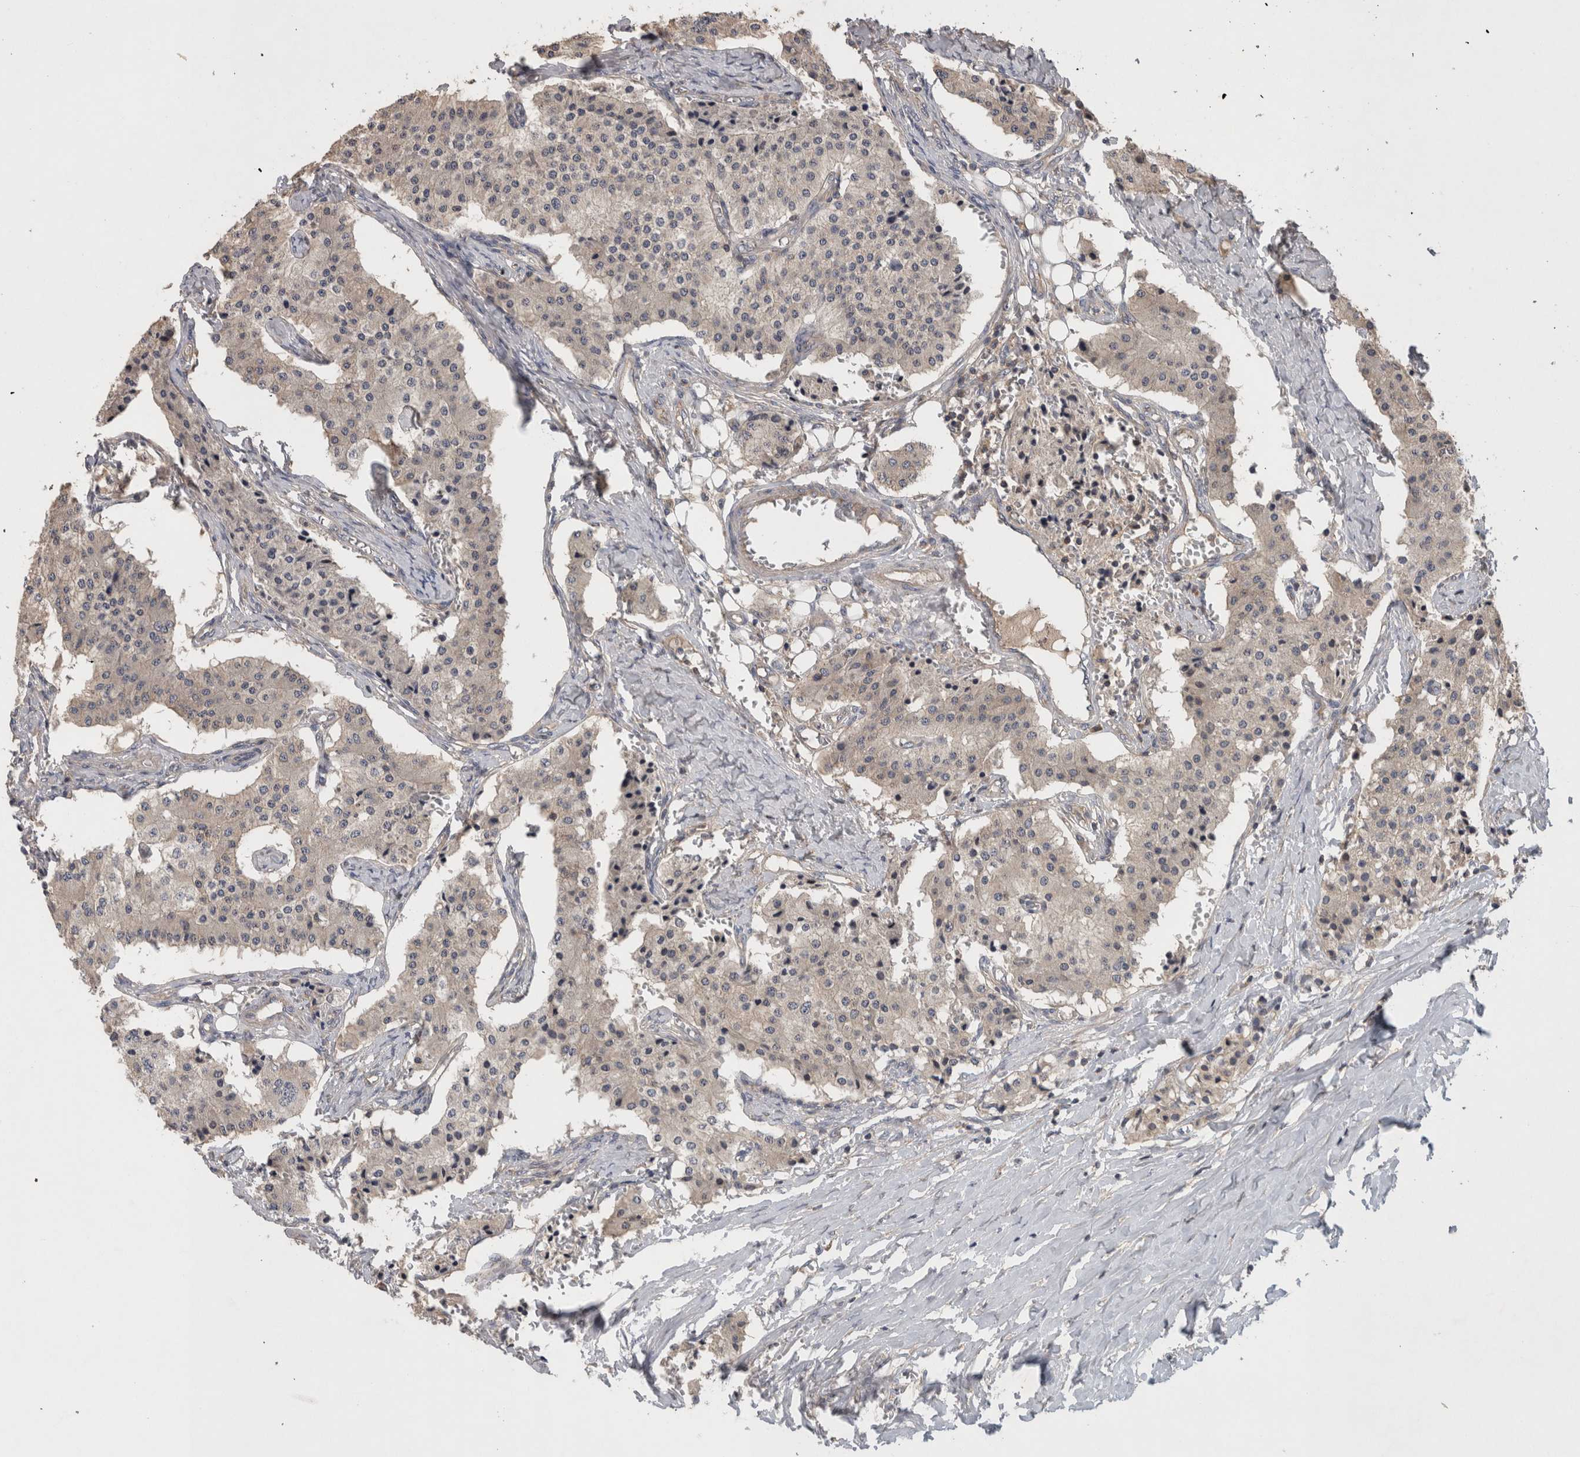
{"staining": {"intensity": "negative", "quantity": "none", "location": "none"}, "tissue": "carcinoid", "cell_type": "Tumor cells", "image_type": "cancer", "snomed": [{"axis": "morphology", "description": "Carcinoid, malignant, NOS"}, {"axis": "topography", "description": "Colon"}], "caption": "An immunohistochemistry micrograph of carcinoid (malignant) is shown. There is no staining in tumor cells of carcinoid (malignant). The staining is performed using DAB (3,3'-diaminobenzidine) brown chromogen with nuclei counter-stained in using hematoxylin.", "gene": "SCARA5", "patient": {"sex": "female", "age": 52}}